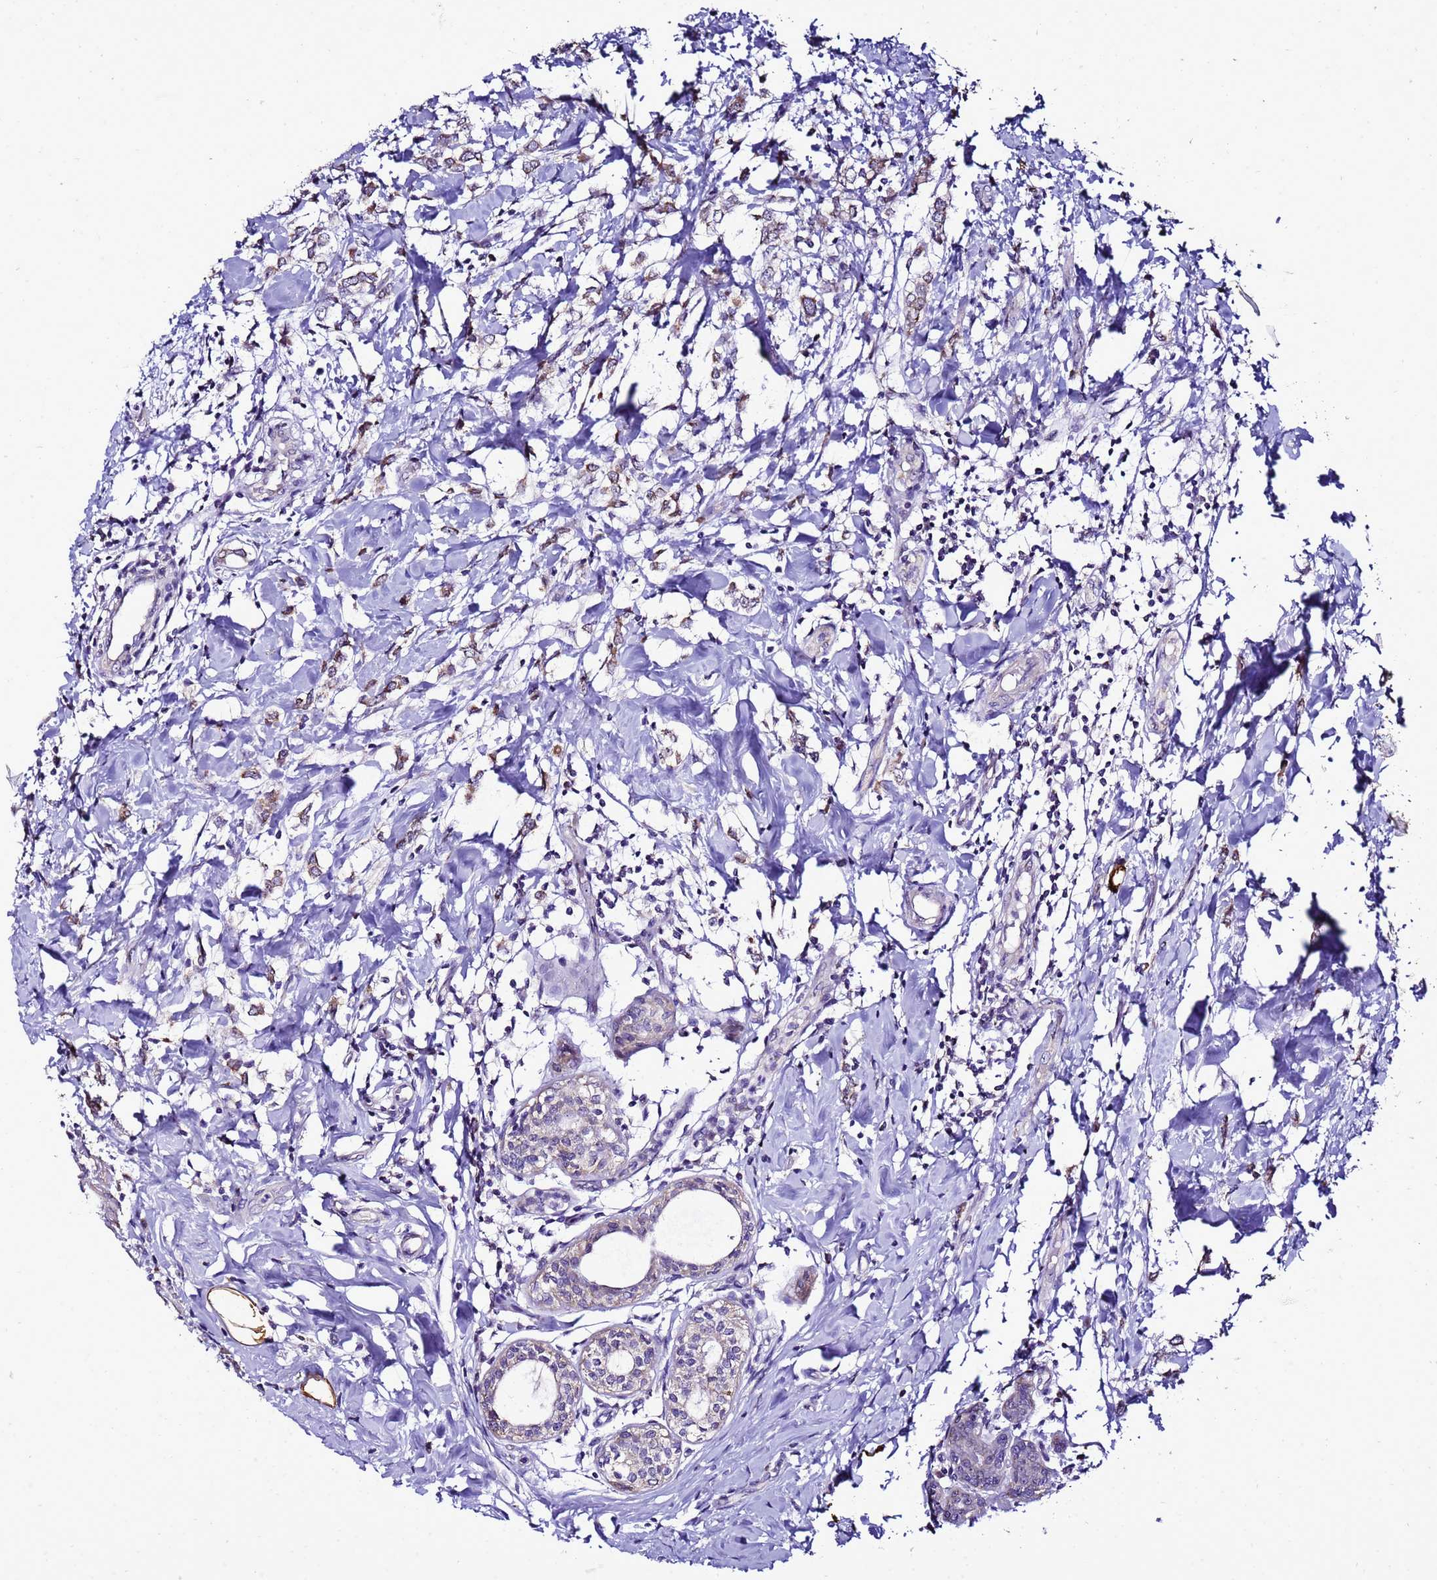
{"staining": {"intensity": "weak", "quantity": "<25%", "location": "cytoplasmic/membranous"}, "tissue": "breast cancer", "cell_type": "Tumor cells", "image_type": "cancer", "snomed": [{"axis": "morphology", "description": "Normal tissue, NOS"}, {"axis": "morphology", "description": "Lobular carcinoma"}, {"axis": "topography", "description": "Breast"}], "caption": "There is no significant expression in tumor cells of breast cancer.", "gene": "DPH6", "patient": {"sex": "female", "age": 47}}